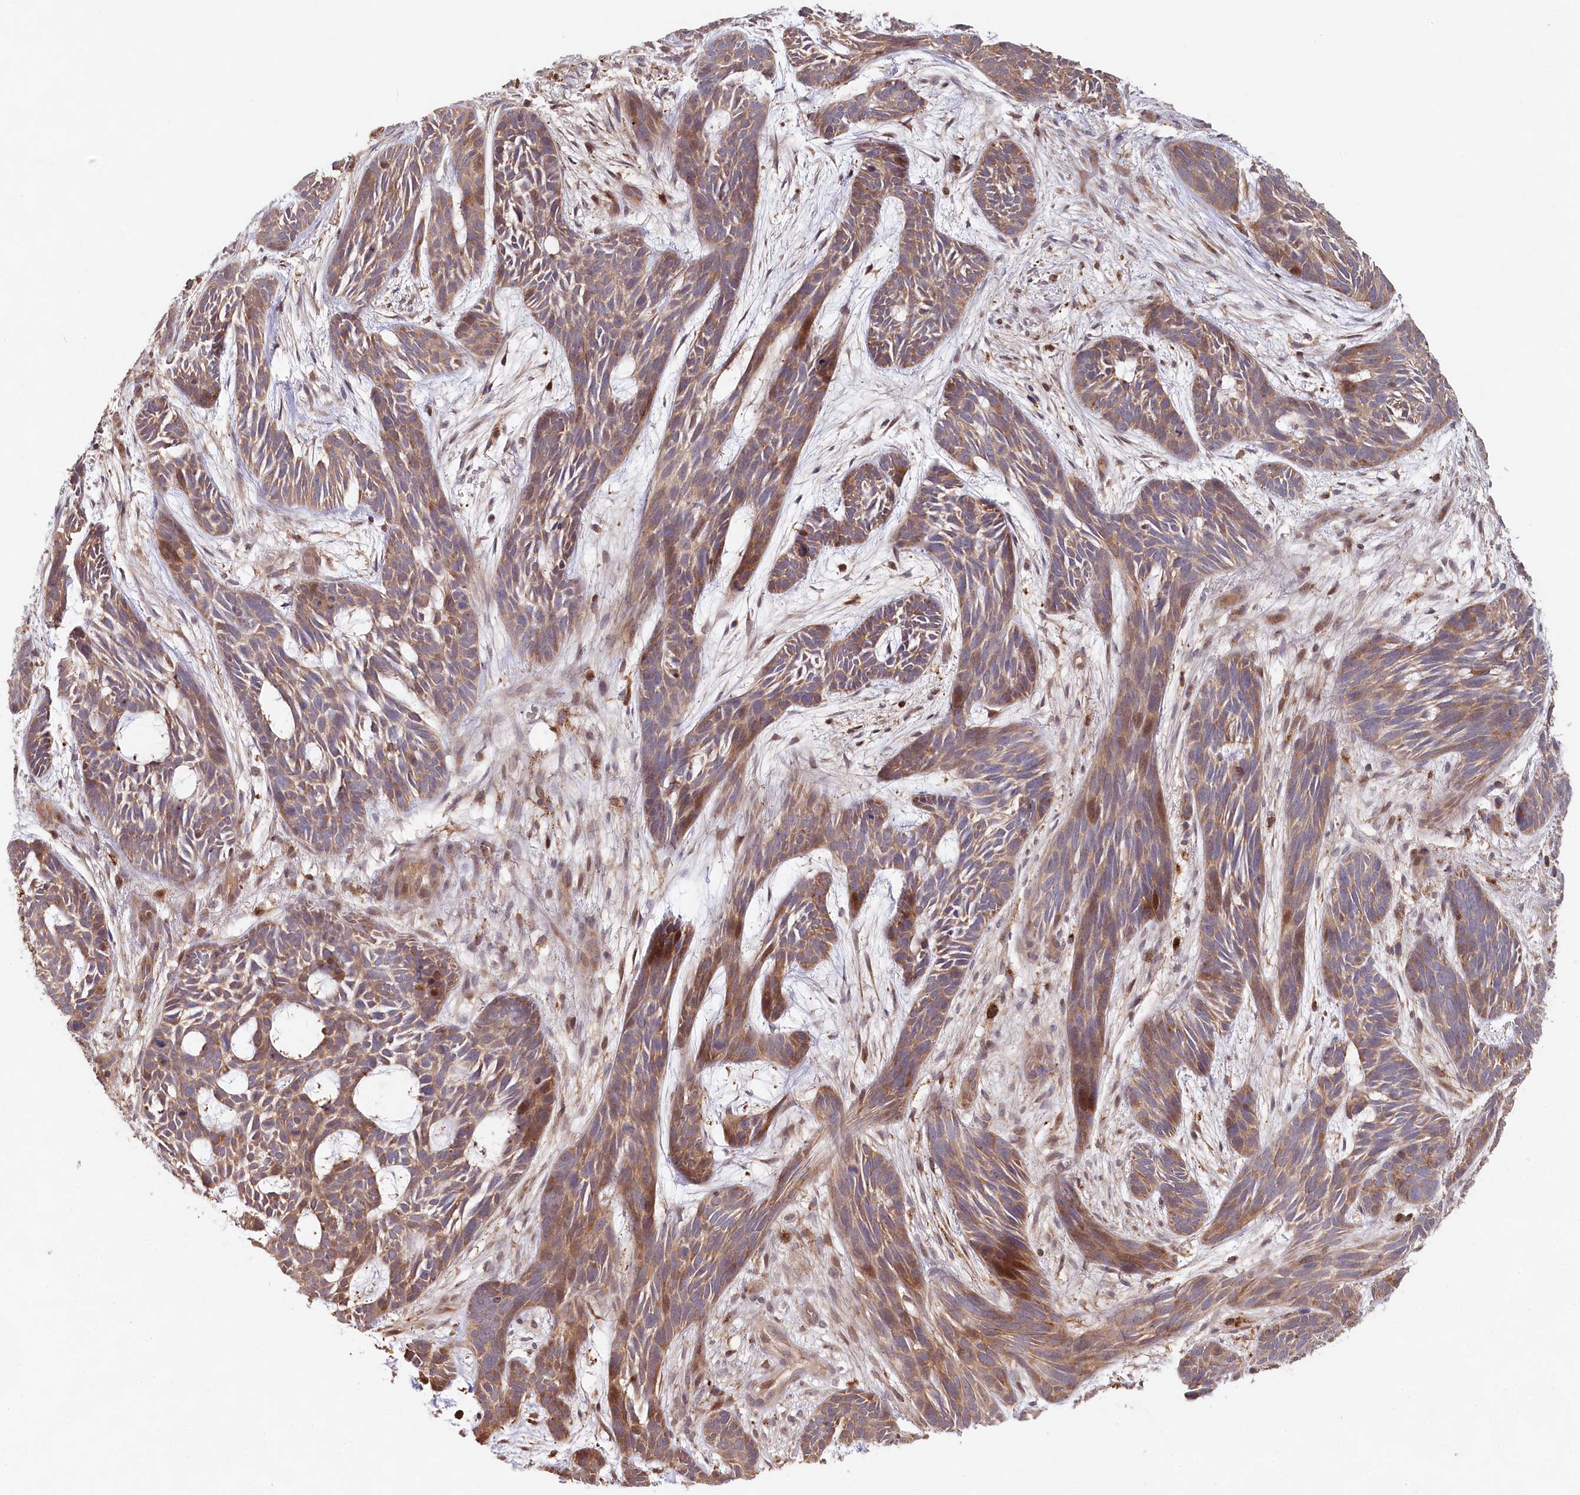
{"staining": {"intensity": "moderate", "quantity": ">75%", "location": "cytoplasmic/membranous"}, "tissue": "skin cancer", "cell_type": "Tumor cells", "image_type": "cancer", "snomed": [{"axis": "morphology", "description": "Basal cell carcinoma"}, {"axis": "topography", "description": "Skin"}], "caption": "This histopathology image shows skin cancer stained with IHC to label a protein in brown. The cytoplasmic/membranous of tumor cells show moderate positivity for the protein. Nuclei are counter-stained blue.", "gene": "HAL", "patient": {"sex": "male", "age": 89}}